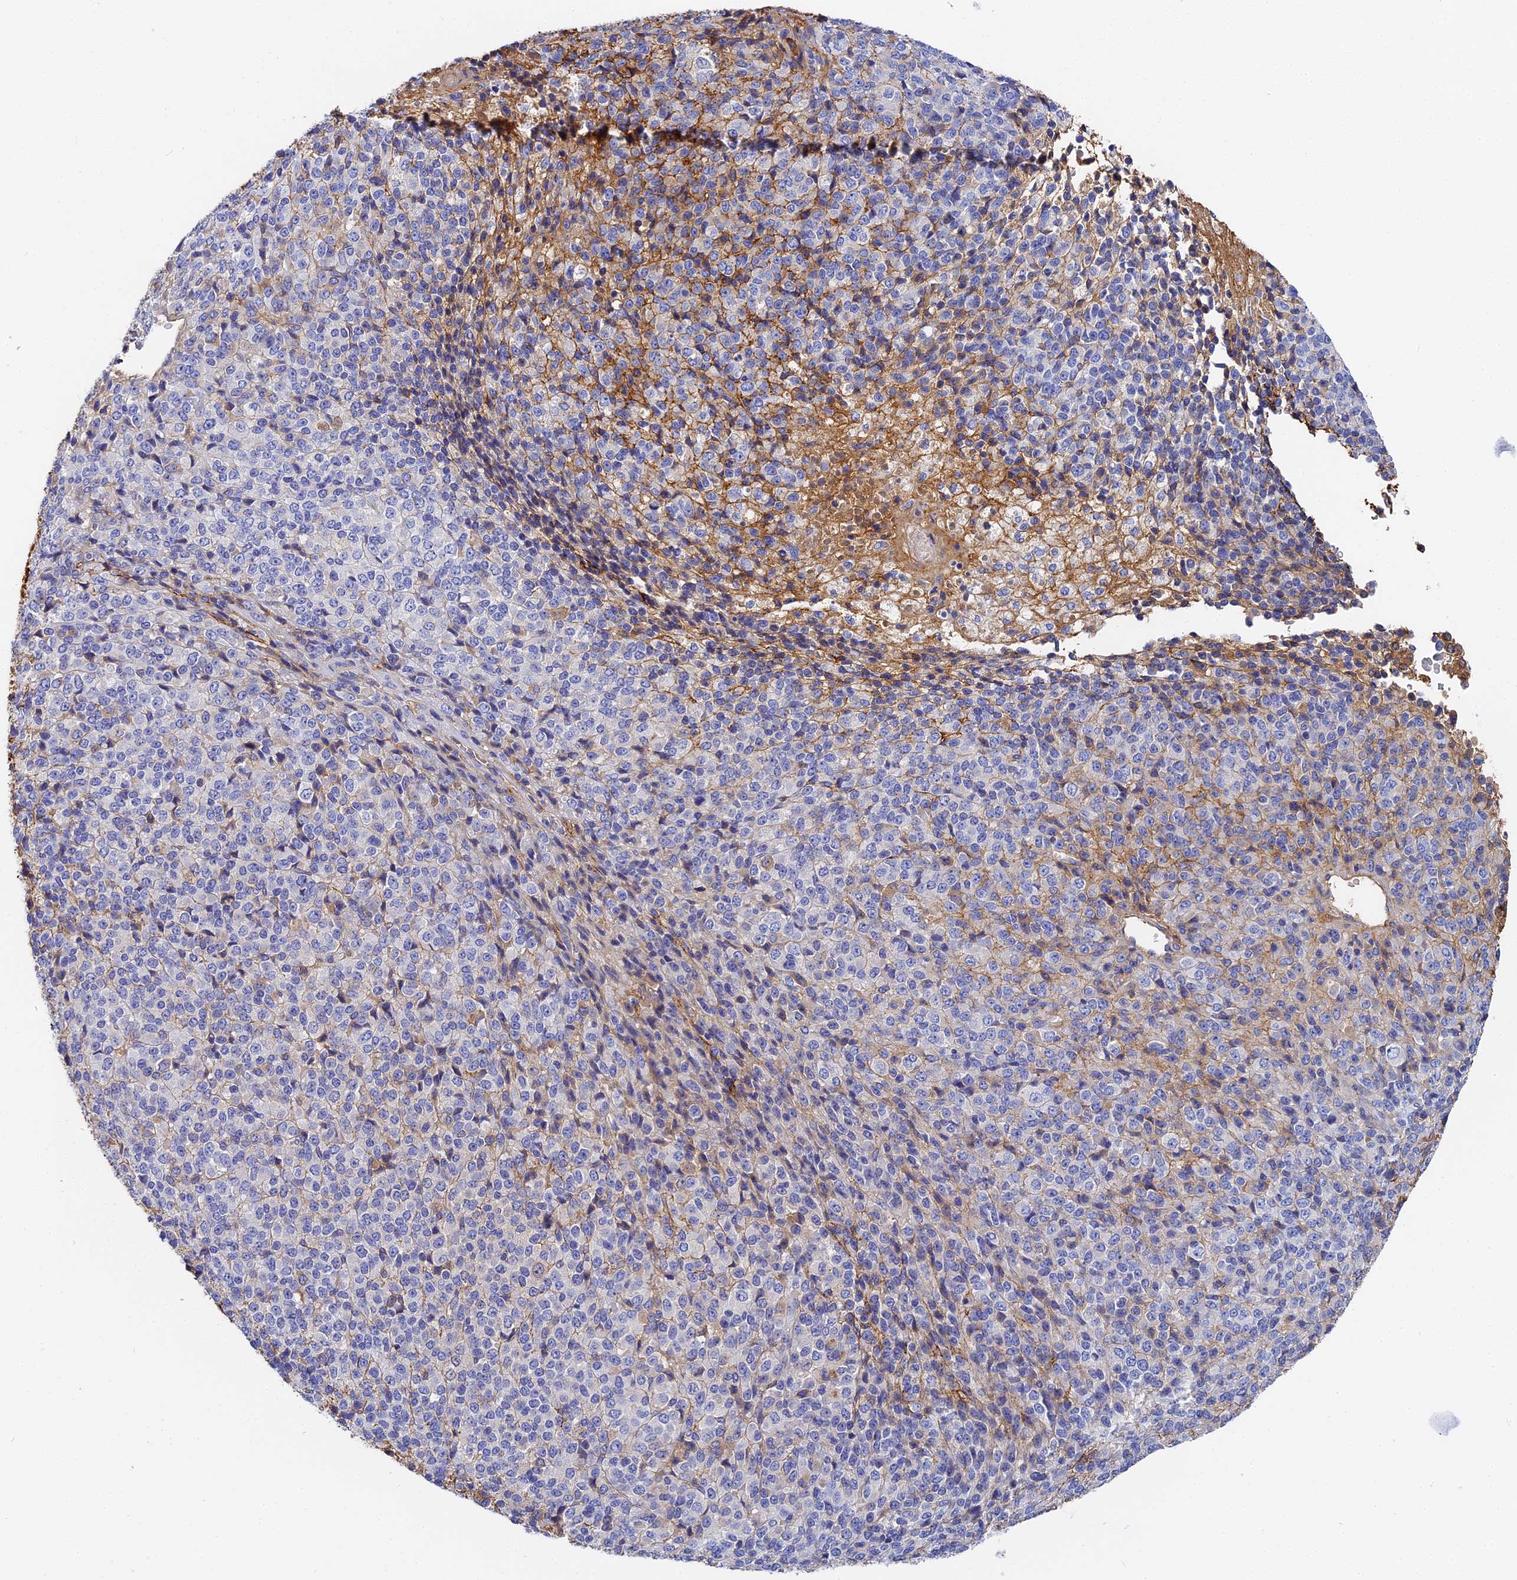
{"staining": {"intensity": "negative", "quantity": "none", "location": "none"}, "tissue": "melanoma", "cell_type": "Tumor cells", "image_type": "cancer", "snomed": [{"axis": "morphology", "description": "Malignant melanoma, Metastatic site"}, {"axis": "topography", "description": "Brain"}], "caption": "The IHC histopathology image has no significant staining in tumor cells of melanoma tissue.", "gene": "ITIH1", "patient": {"sex": "female", "age": 56}}